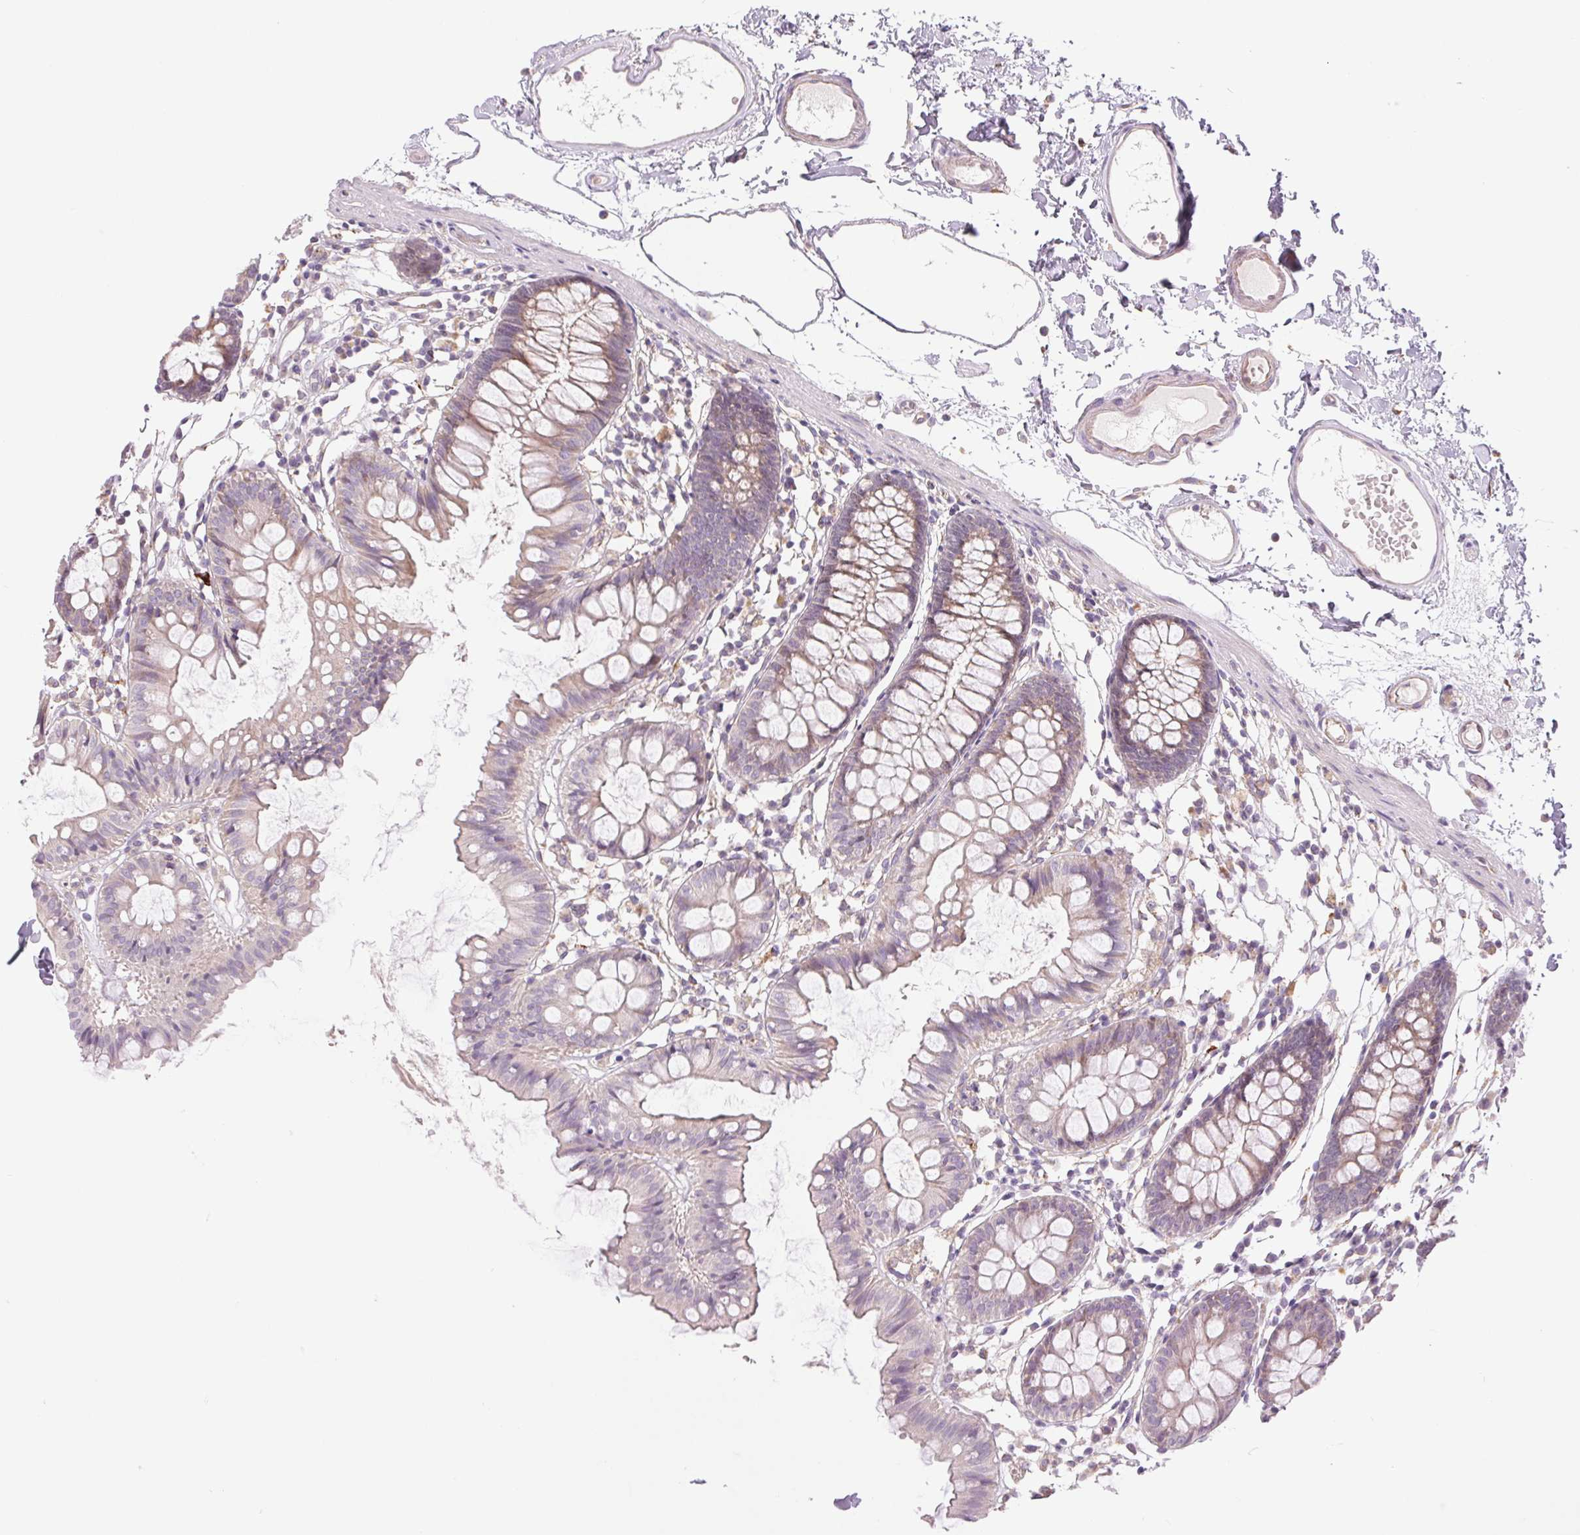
{"staining": {"intensity": "weak", "quantity": "<25%", "location": "cytoplasmic/membranous"}, "tissue": "colon", "cell_type": "Endothelial cells", "image_type": "normal", "snomed": [{"axis": "morphology", "description": "Normal tissue, NOS"}, {"axis": "topography", "description": "Colon"}], "caption": "This histopathology image is of benign colon stained with immunohistochemistry to label a protein in brown with the nuclei are counter-stained blue. There is no expression in endothelial cells. (IHC, brightfield microscopy, high magnification).", "gene": "METTL17", "patient": {"sex": "female", "age": 84}}